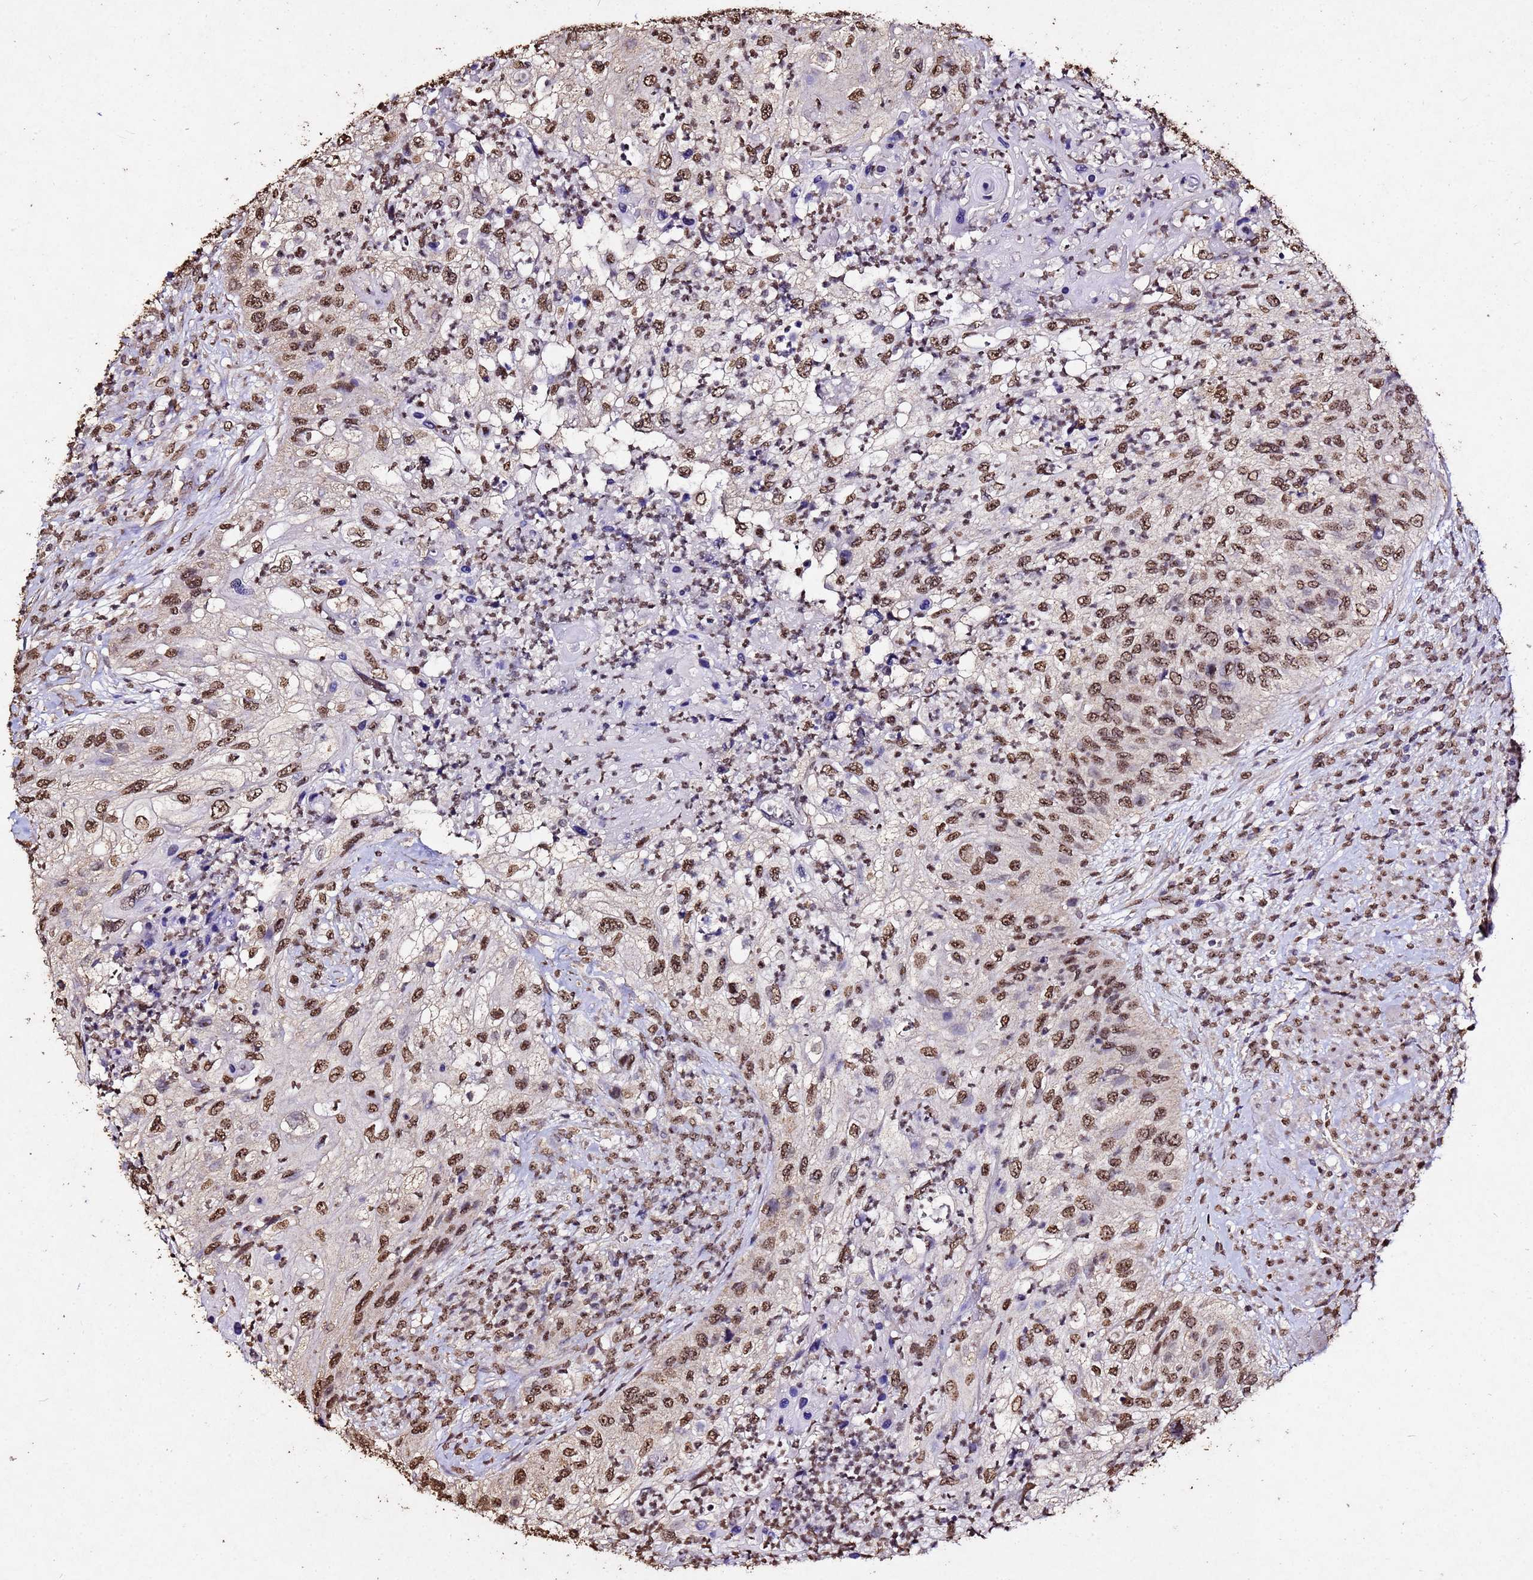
{"staining": {"intensity": "moderate", "quantity": ">75%", "location": "nuclear"}, "tissue": "urothelial cancer", "cell_type": "Tumor cells", "image_type": "cancer", "snomed": [{"axis": "morphology", "description": "Urothelial carcinoma, High grade"}, {"axis": "topography", "description": "Urinary bladder"}], "caption": "This is a histology image of IHC staining of urothelial cancer, which shows moderate expression in the nuclear of tumor cells.", "gene": "MYOCD", "patient": {"sex": "female", "age": 60}}